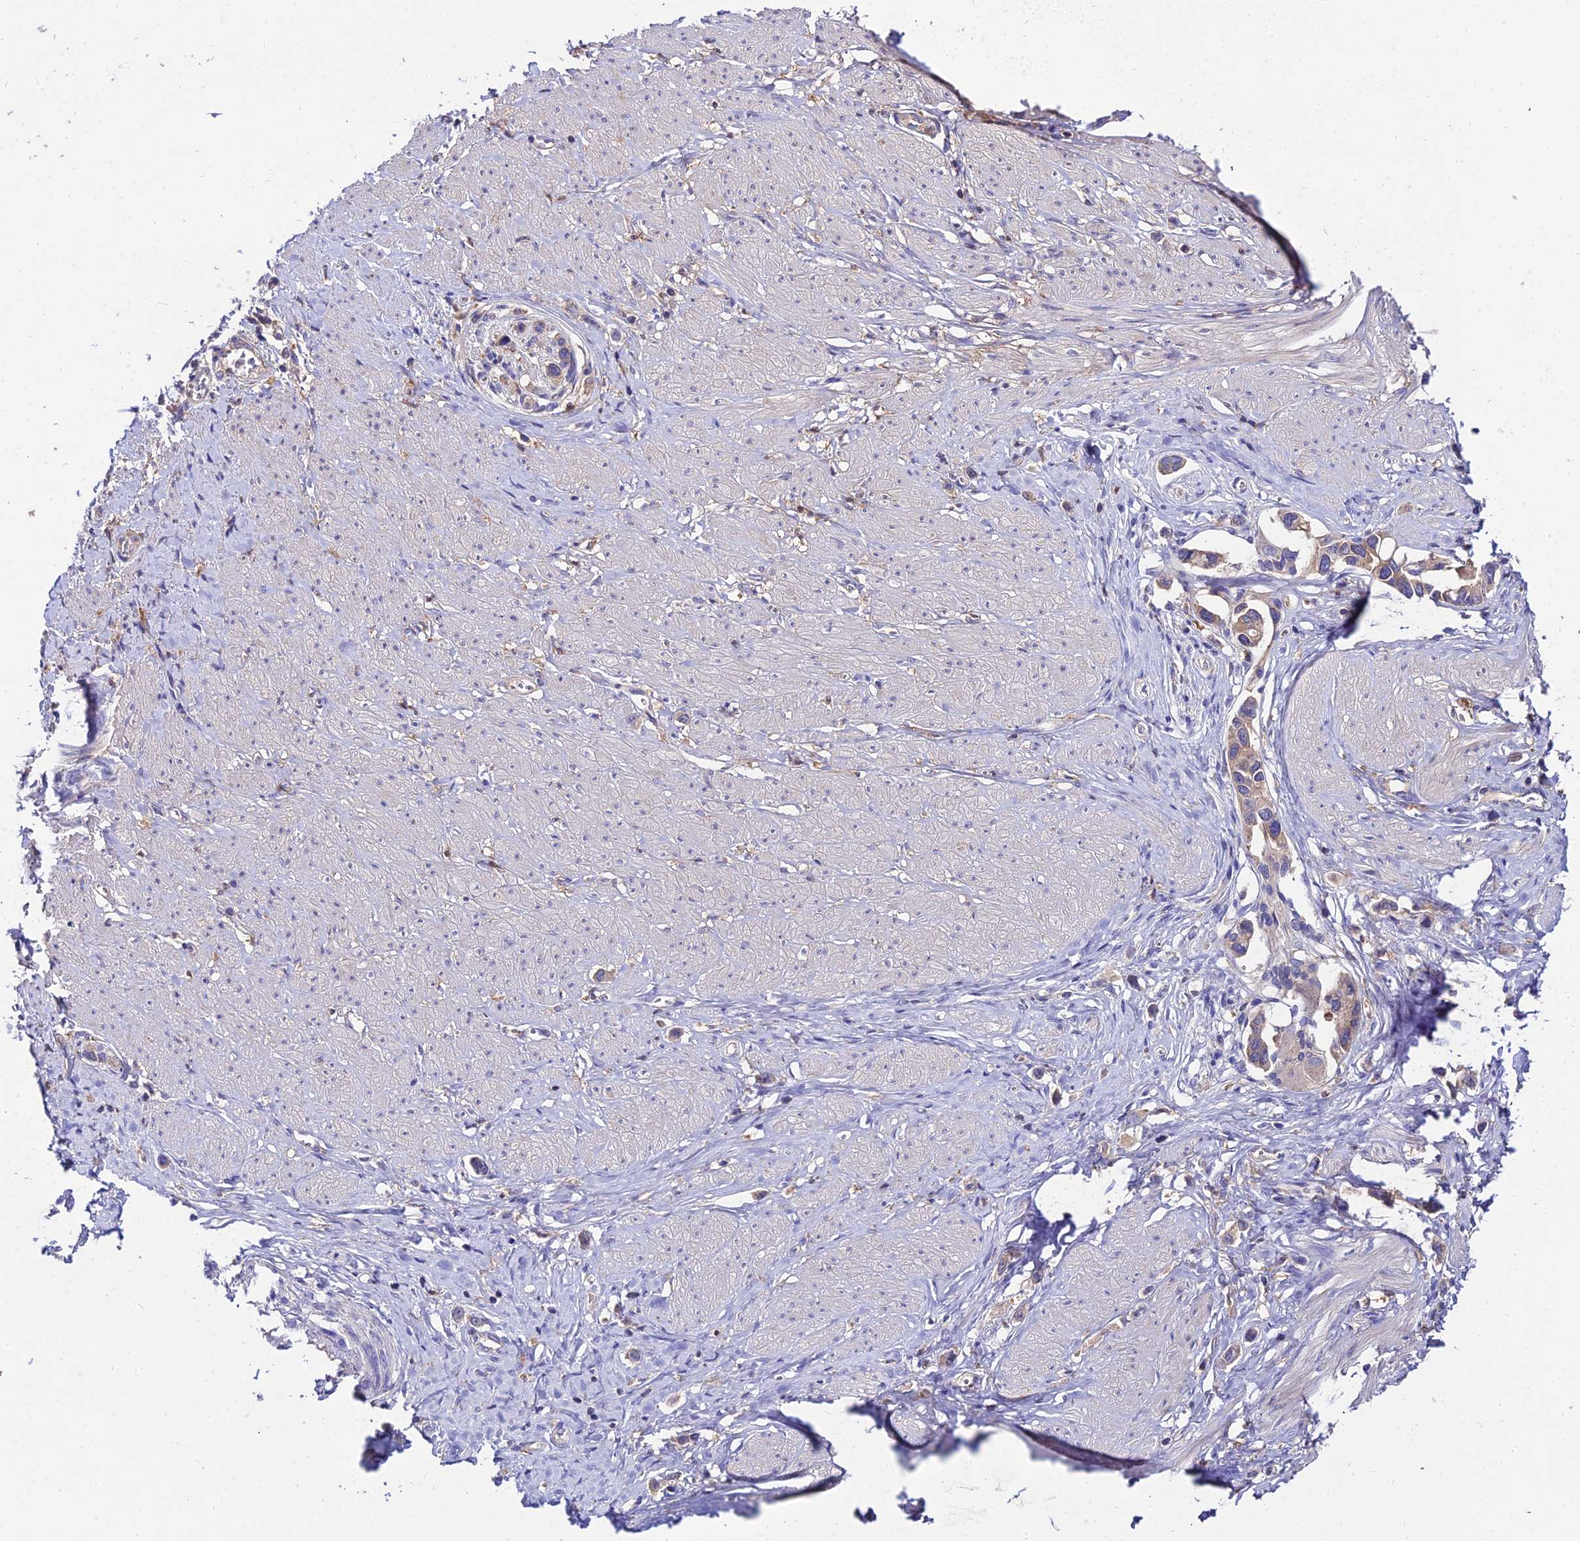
{"staining": {"intensity": "weak", "quantity": "<25%", "location": "cytoplasmic/membranous"}, "tissue": "stomach cancer", "cell_type": "Tumor cells", "image_type": "cancer", "snomed": [{"axis": "morphology", "description": "Adenocarcinoma, NOS"}, {"axis": "topography", "description": "Stomach"}], "caption": "Protein analysis of stomach cancer (adenocarcinoma) shows no significant expression in tumor cells.", "gene": "C2orf69", "patient": {"sex": "female", "age": 65}}